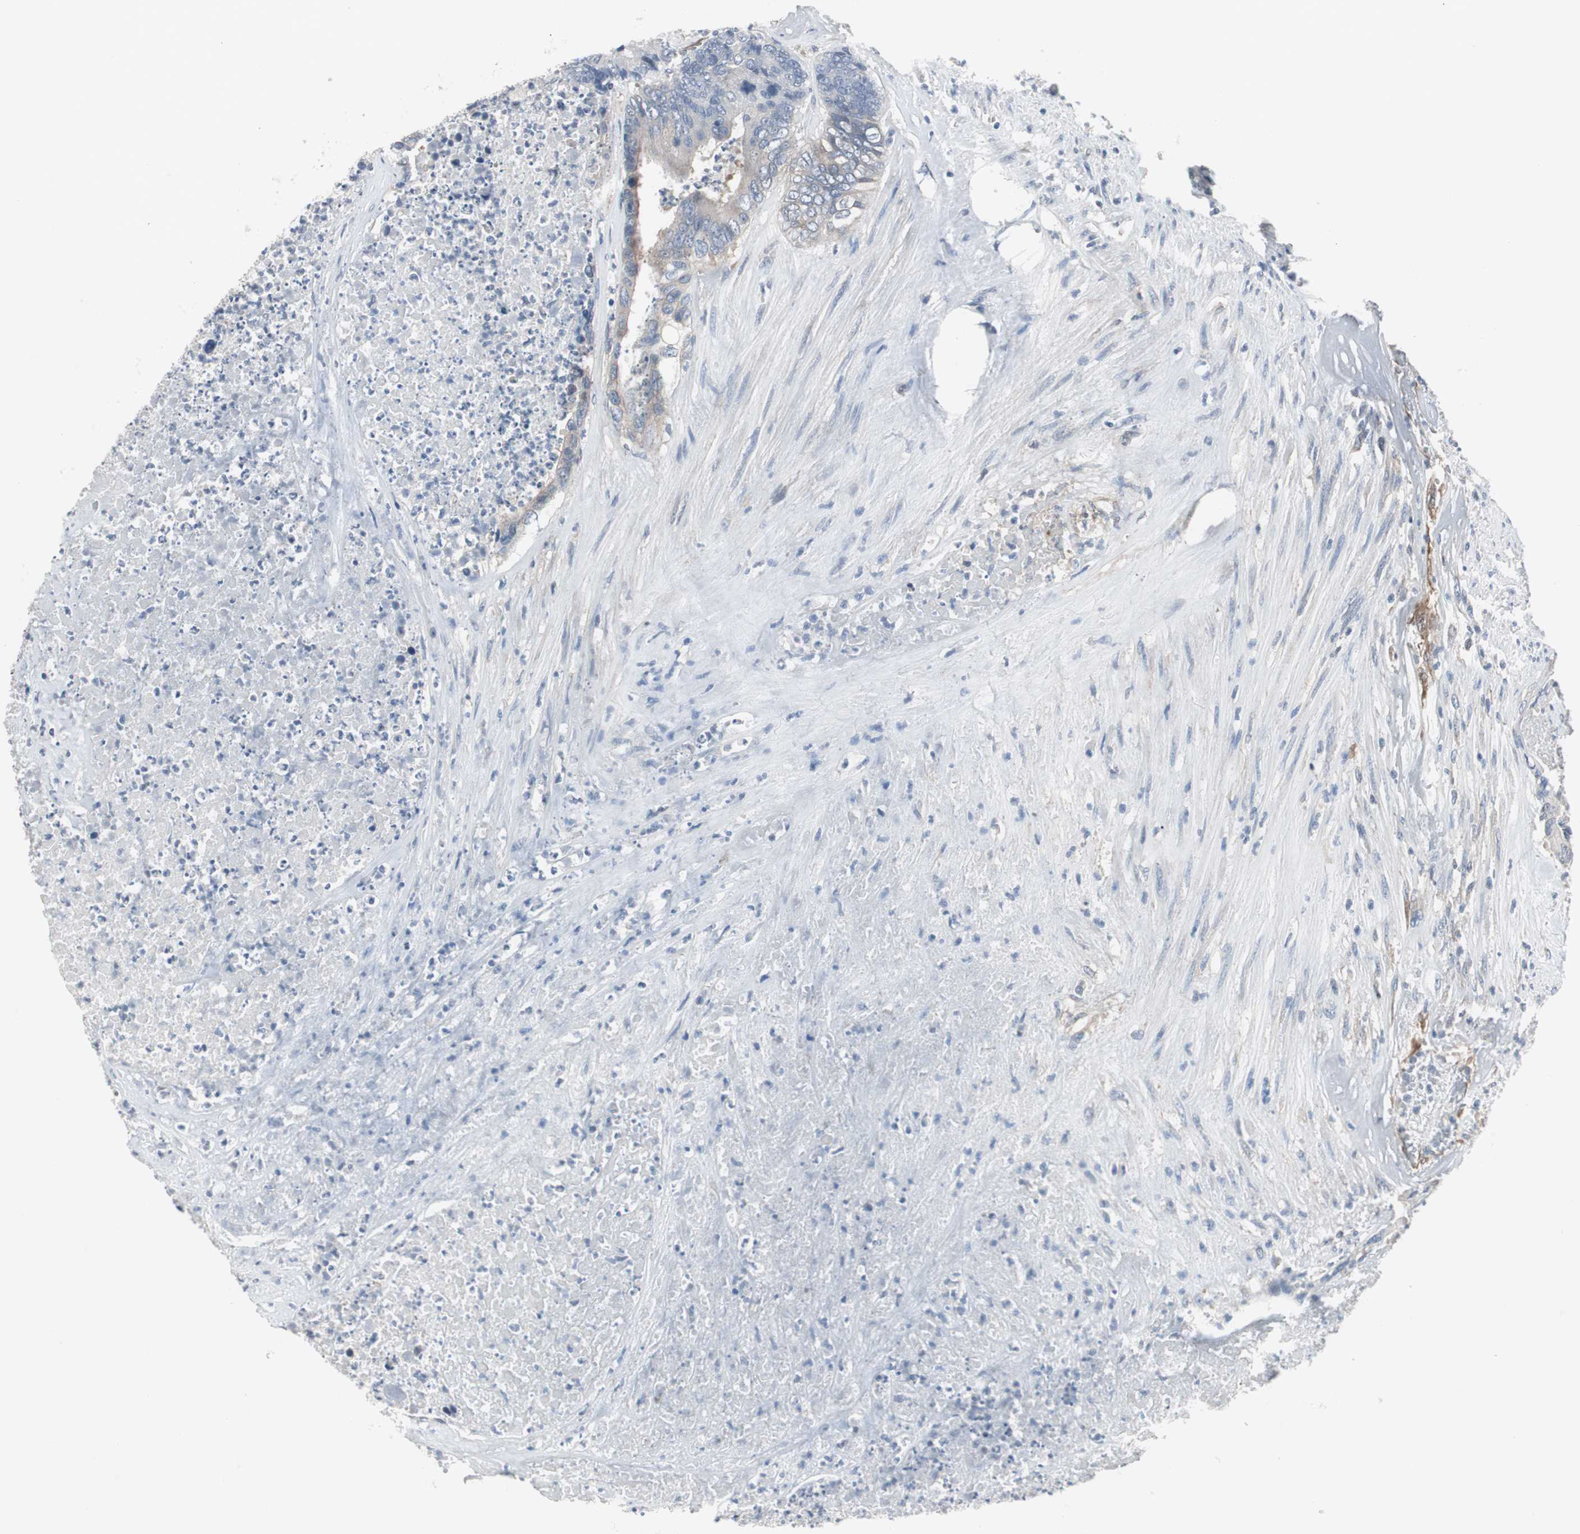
{"staining": {"intensity": "moderate", "quantity": "<25%", "location": "cytoplasmic/membranous"}, "tissue": "colorectal cancer", "cell_type": "Tumor cells", "image_type": "cancer", "snomed": [{"axis": "morphology", "description": "Adenocarcinoma, NOS"}, {"axis": "topography", "description": "Rectum"}], "caption": "The photomicrograph displays a brown stain indicating the presence of a protein in the cytoplasmic/membranous of tumor cells in colorectal cancer. The staining was performed using DAB, with brown indicating positive protein expression. Nuclei are stained blue with hematoxylin.", "gene": "SWAP70", "patient": {"sex": "male", "age": 55}}